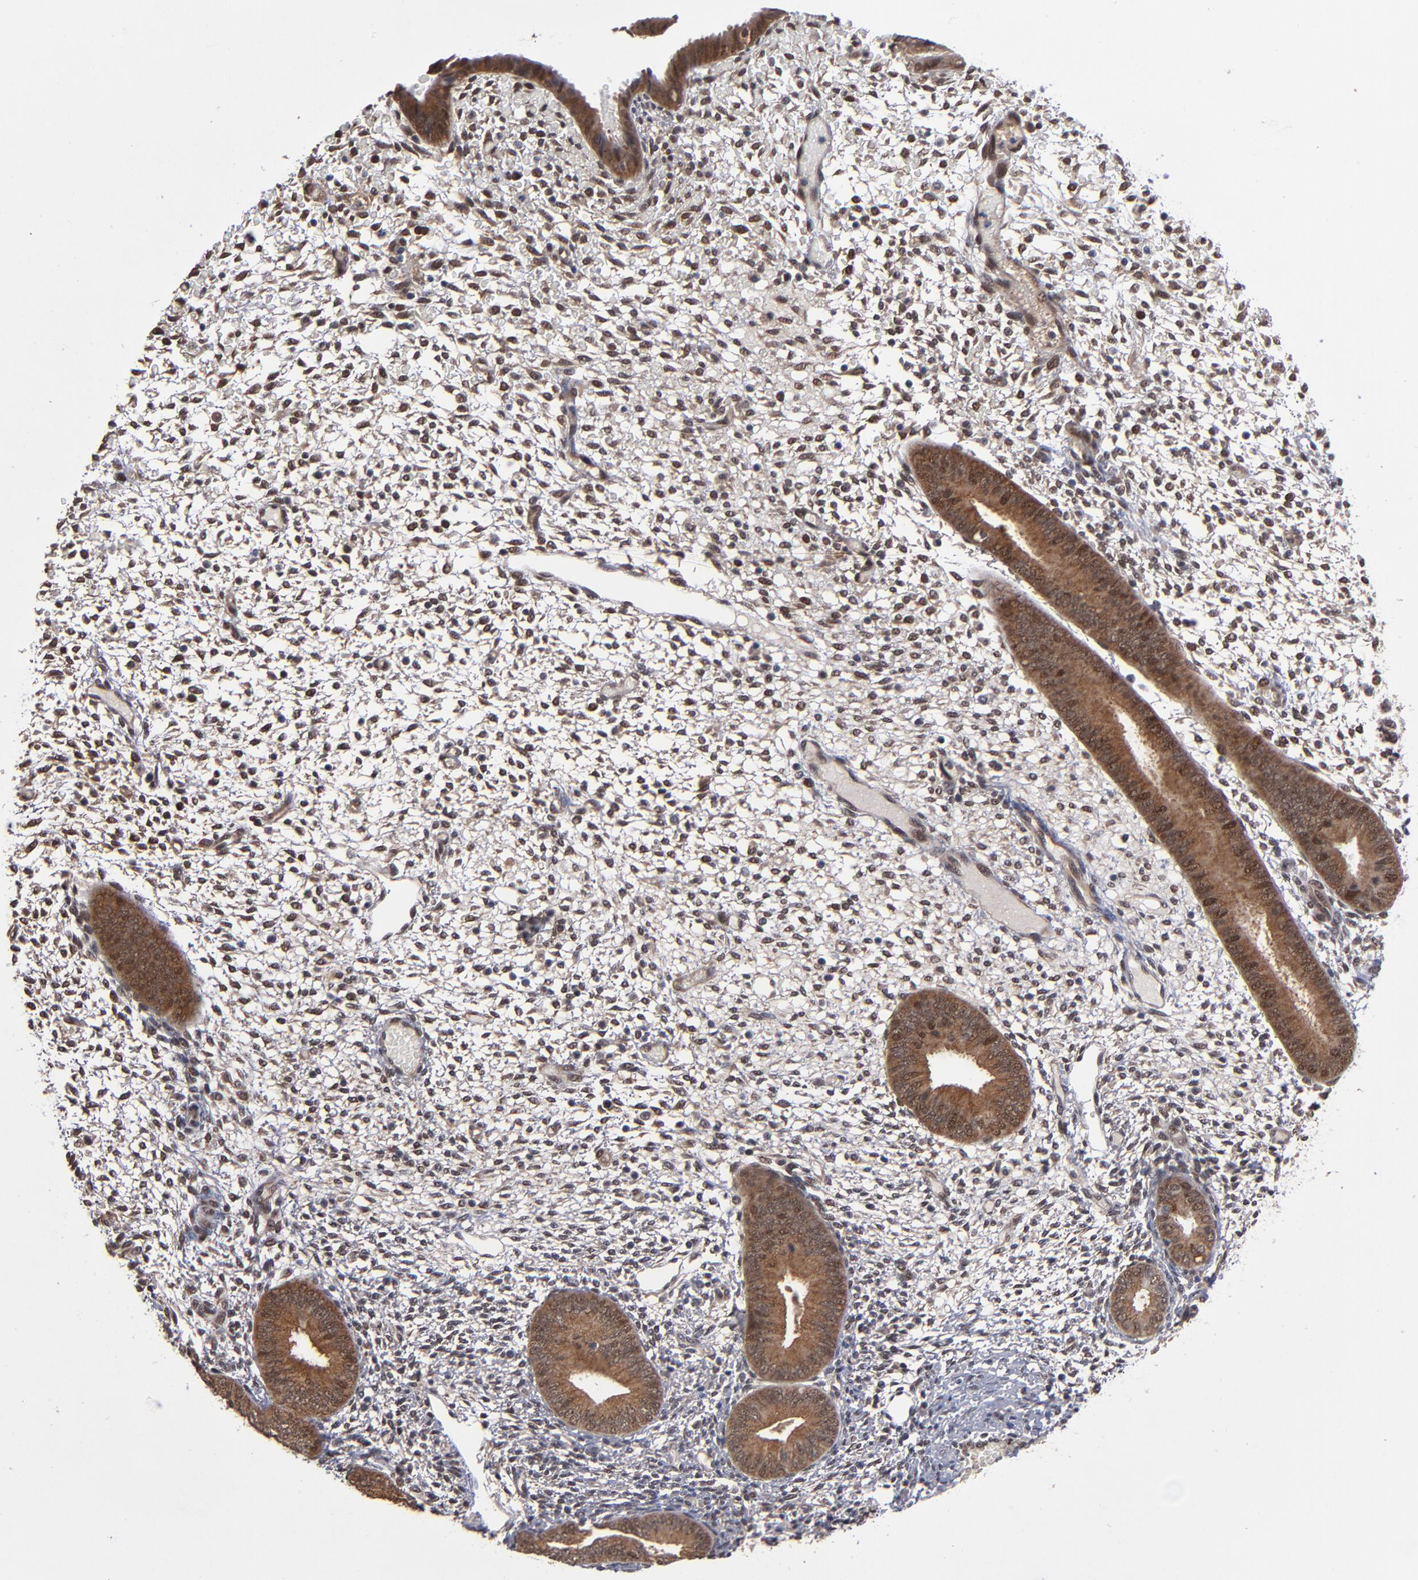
{"staining": {"intensity": "weak", "quantity": ">75%", "location": "nuclear"}, "tissue": "endometrium", "cell_type": "Cells in endometrial stroma", "image_type": "normal", "snomed": [{"axis": "morphology", "description": "Normal tissue, NOS"}, {"axis": "topography", "description": "Endometrium"}], "caption": "Cells in endometrial stroma reveal weak nuclear expression in about >75% of cells in benign endometrium.", "gene": "HUWE1", "patient": {"sex": "female", "age": 42}}